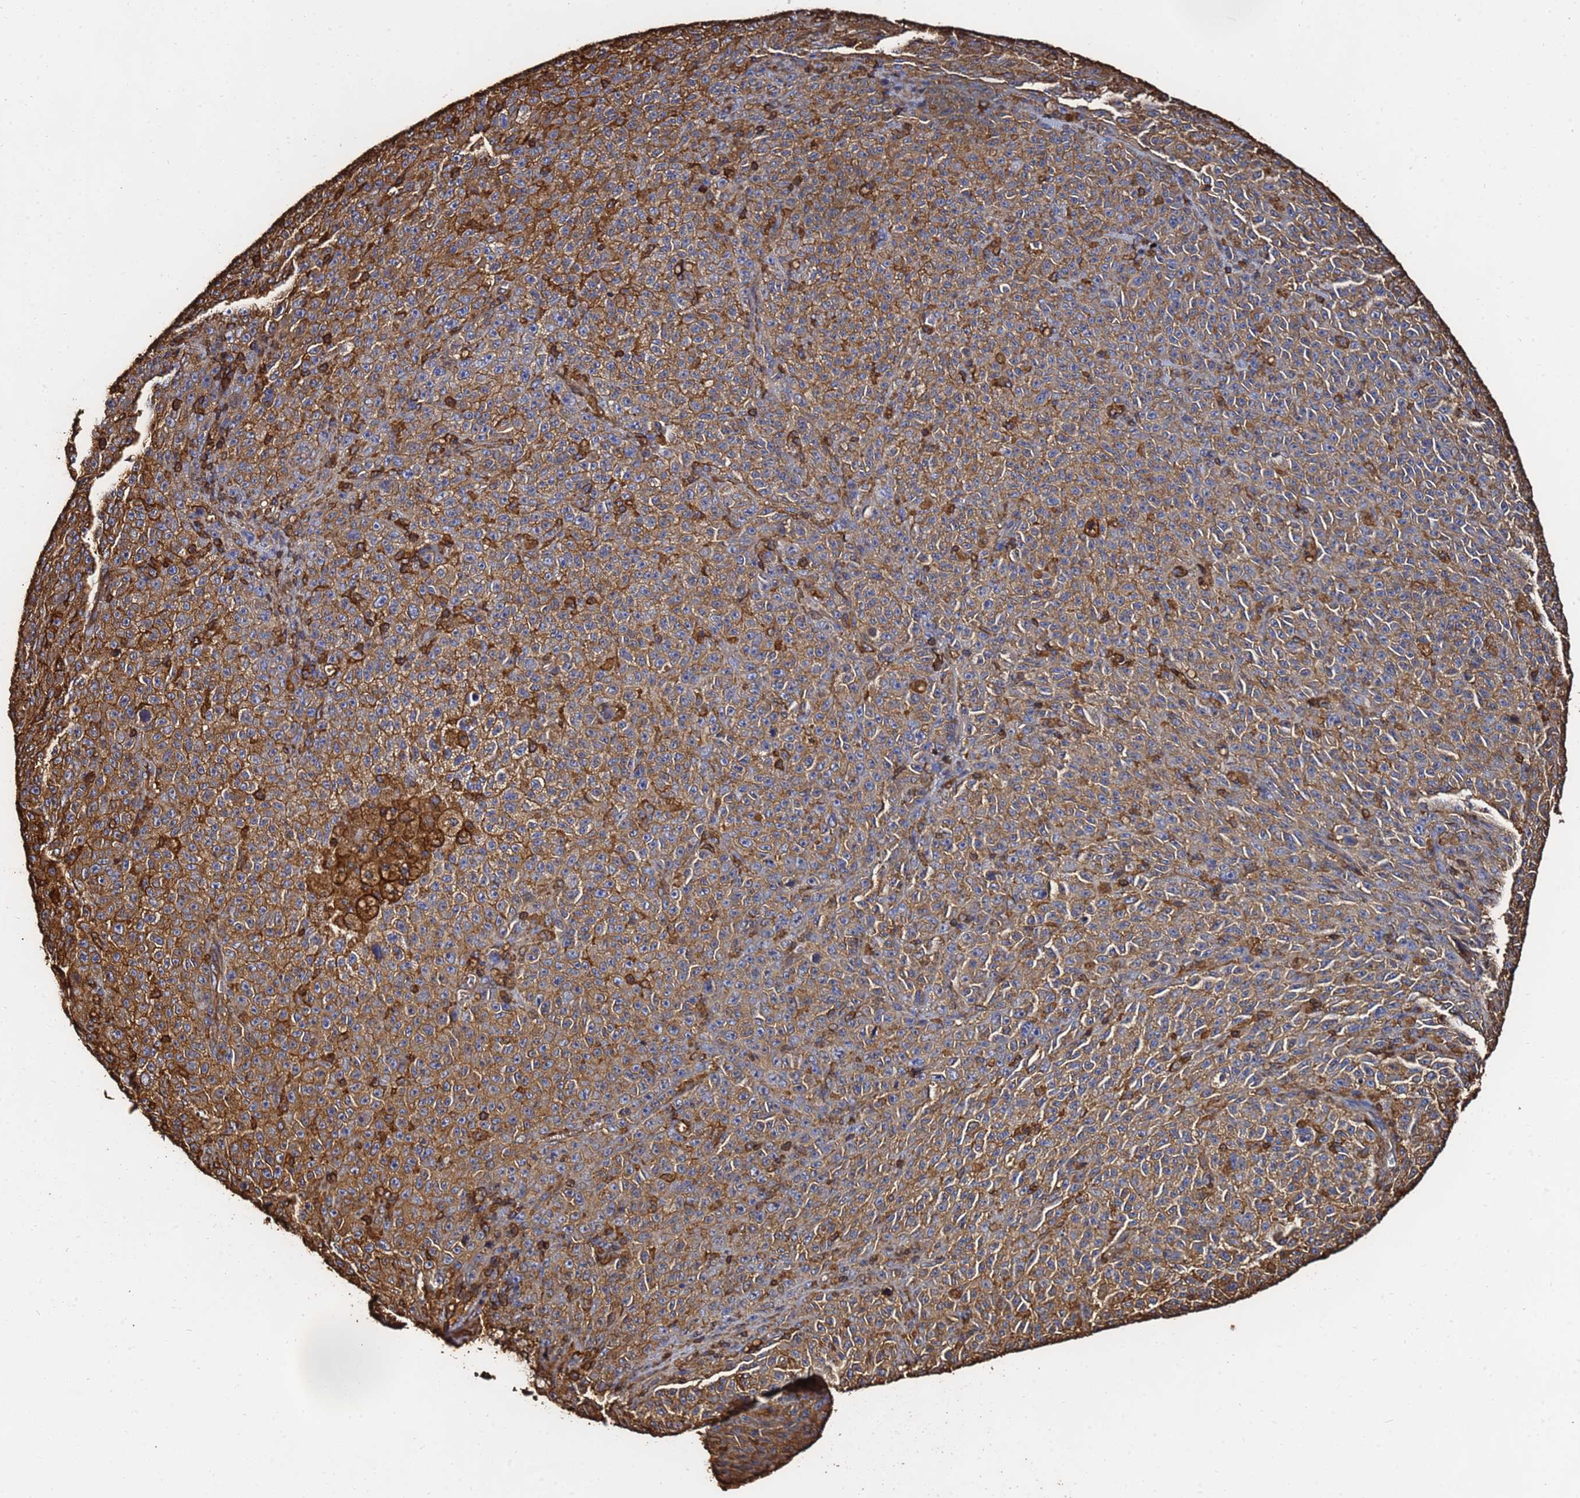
{"staining": {"intensity": "moderate", "quantity": ">75%", "location": "cytoplasmic/membranous"}, "tissue": "melanoma", "cell_type": "Tumor cells", "image_type": "cancer", "snomed": [{"axis": "morphology", "description": "Malignant melanoma, NOS"}, {"axis": "topography", "description": "Skin"}], "caption": "Immunohistochemistry (DAB (3,3'-diaminobenzidine)) staining of human malignant melanoma displays moderate cytoplasmic/membranous protein staining in about >75% of tumor cells.", "gene": "ACTB", "patient": {"sex": "female", "age": 82}}